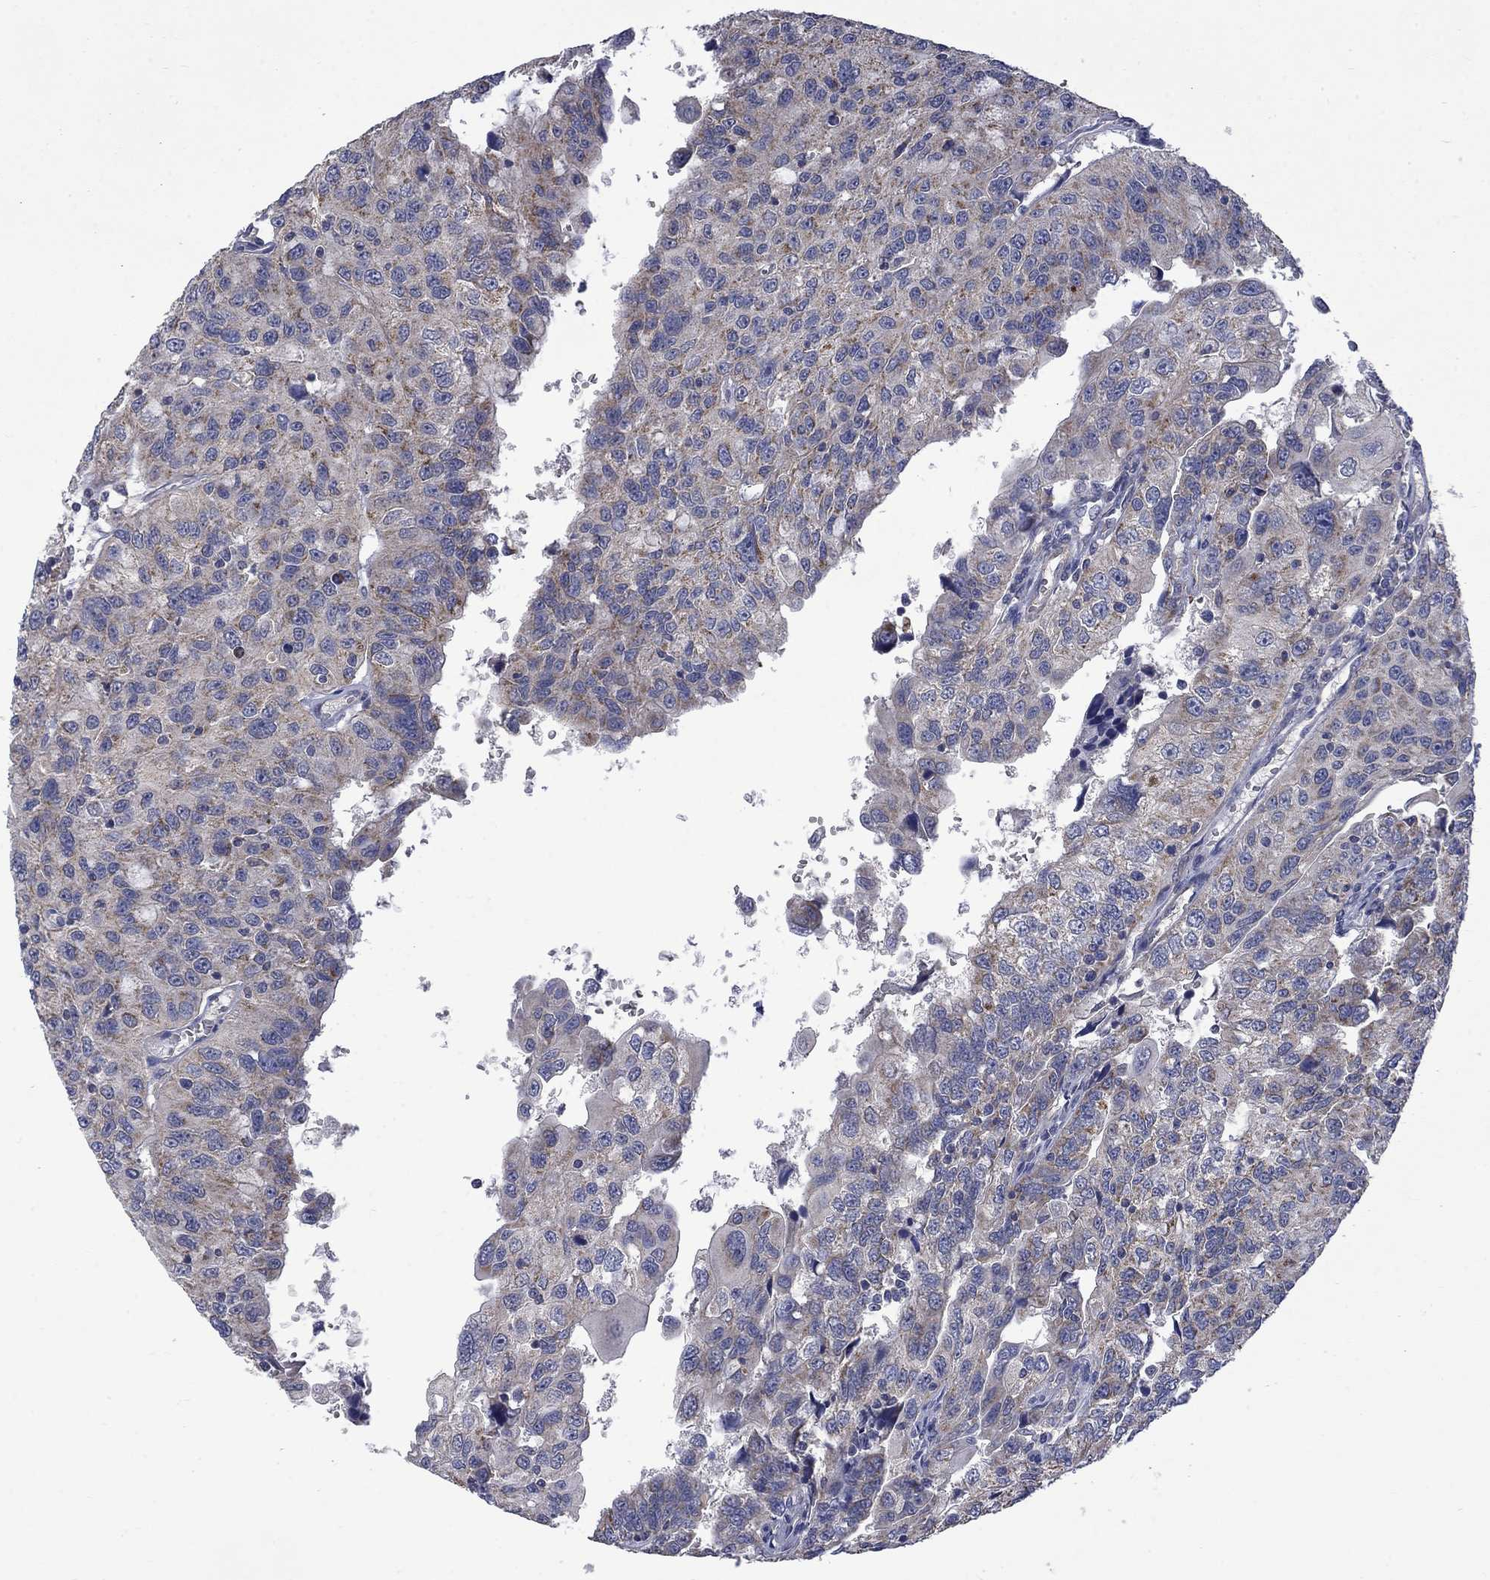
{"staining": {"intensity": "moderate", "quantity": "25%-75%", "location": "cytoplasmic/membranous"}, "tissue": "urothelial cancer", "cell_type": "Tumor cells", "image_type": "cancer", "snomed": [{"axis": "morphology", "description": "Urothelial carcinoma, NOS"}, {"axis": "morphology", "description": "Urothelial carcinoma, High grade"}, {"axis": "topography", "description": "Urinary bladder"}], "caption": "This micrograph reveals immunohistochemistry staining of urothelial cancer, with medium moderate cytoplasmic/membranous positivity in approximately 25%-75% of tumor cells.", "gene": "HSPA12A", "patient": {"sex": "female", "age": 73}}